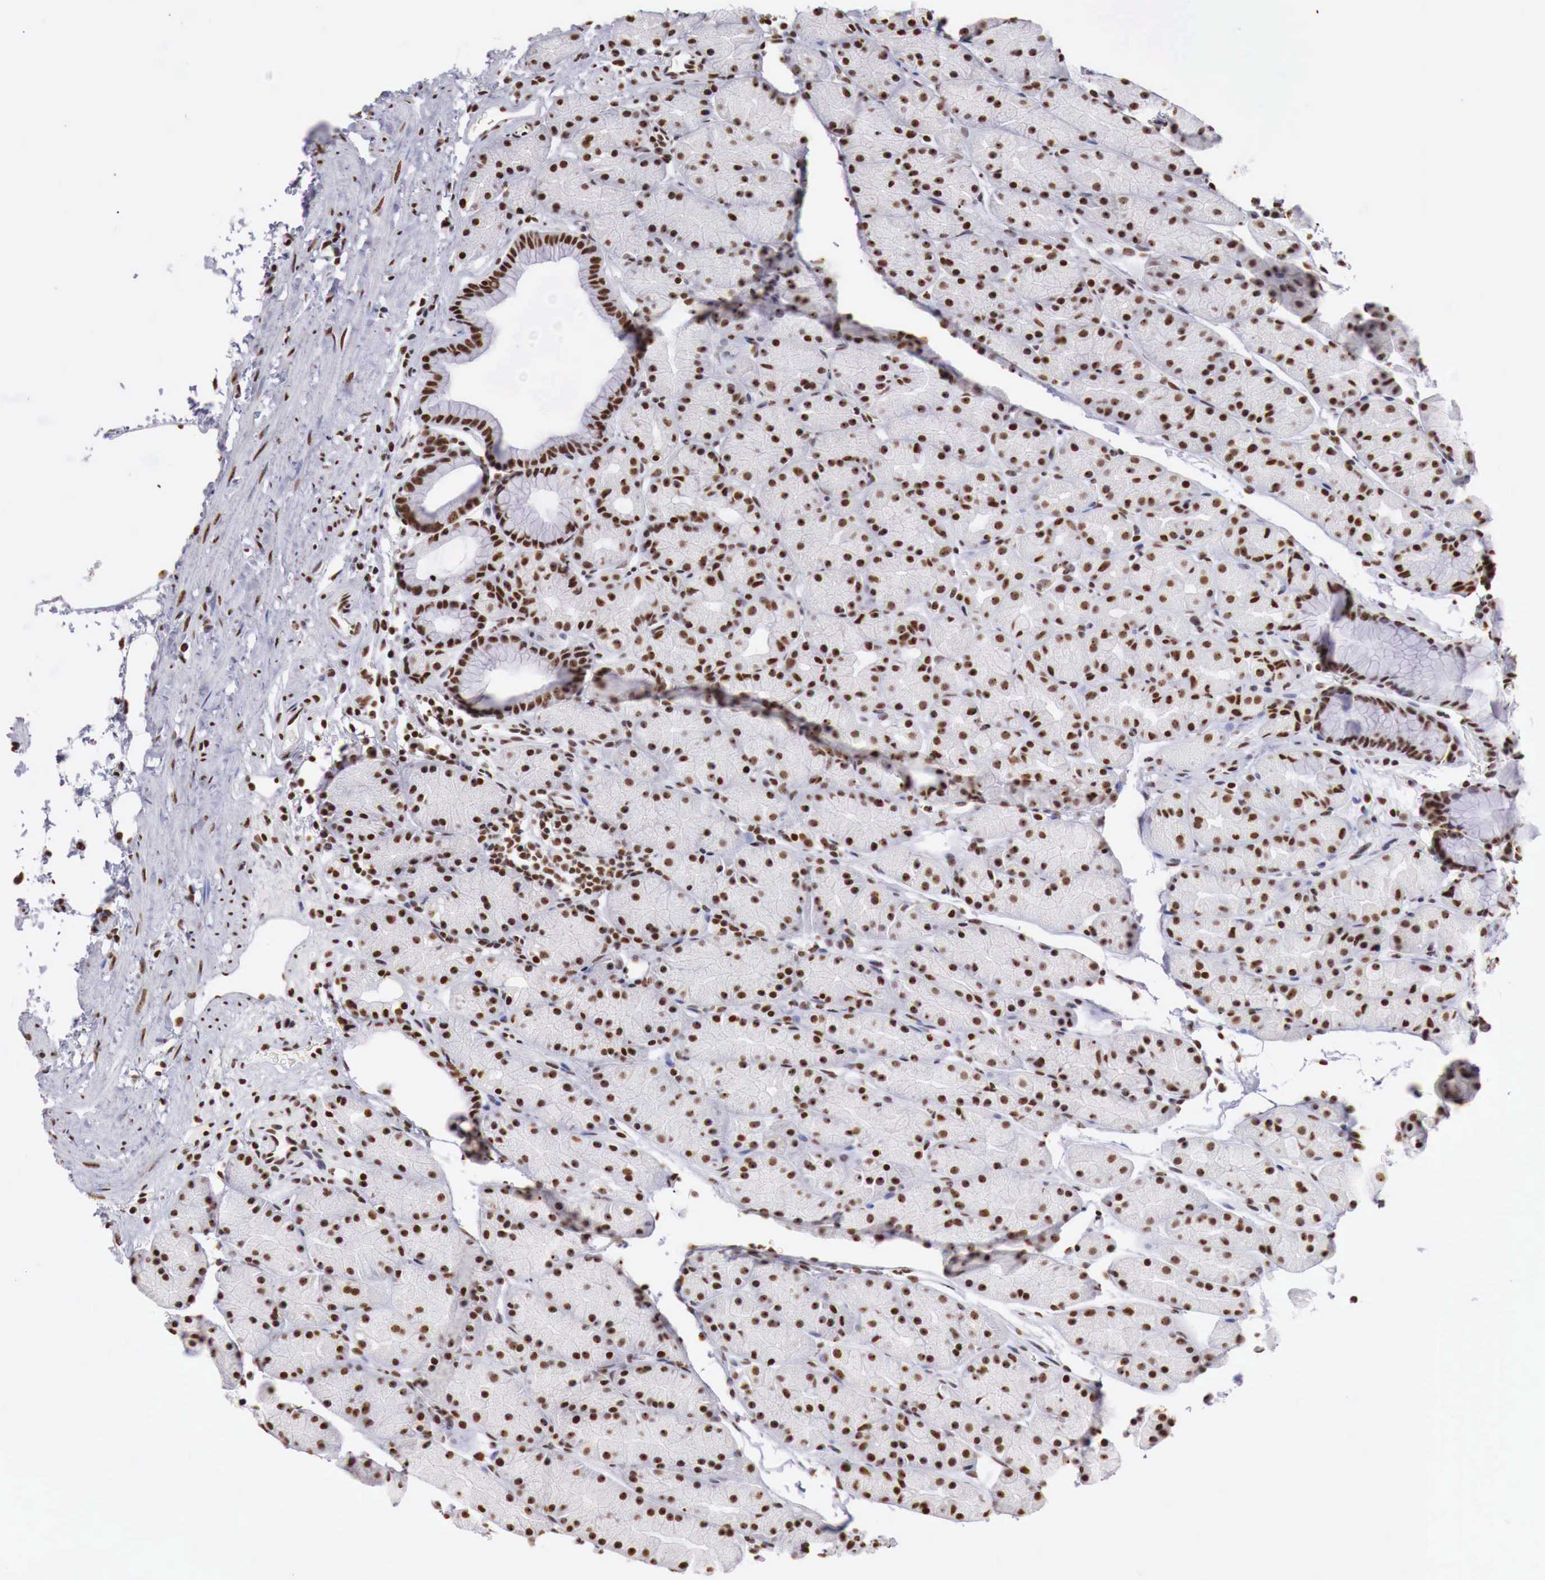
{"staining": {"intensity": "strong", "quantity": ">75%", "location": "nuclear"}, "tissue": "stomach", "cell_type": "Glandular cells", "image_type": "normal", "snomed": [{"axis": "morphology", "description": "Adenocarcinoma, NOS"}, {"axis": "topography", "description": "Stomach, upper"}], "caption": "Immunohistochemical staining of unremarkable human stomach displays strong nuclear protein staining in about >75% of glandular cells.", "gene": "DKC1", "patient": {"sex": "male", "age": 47}}